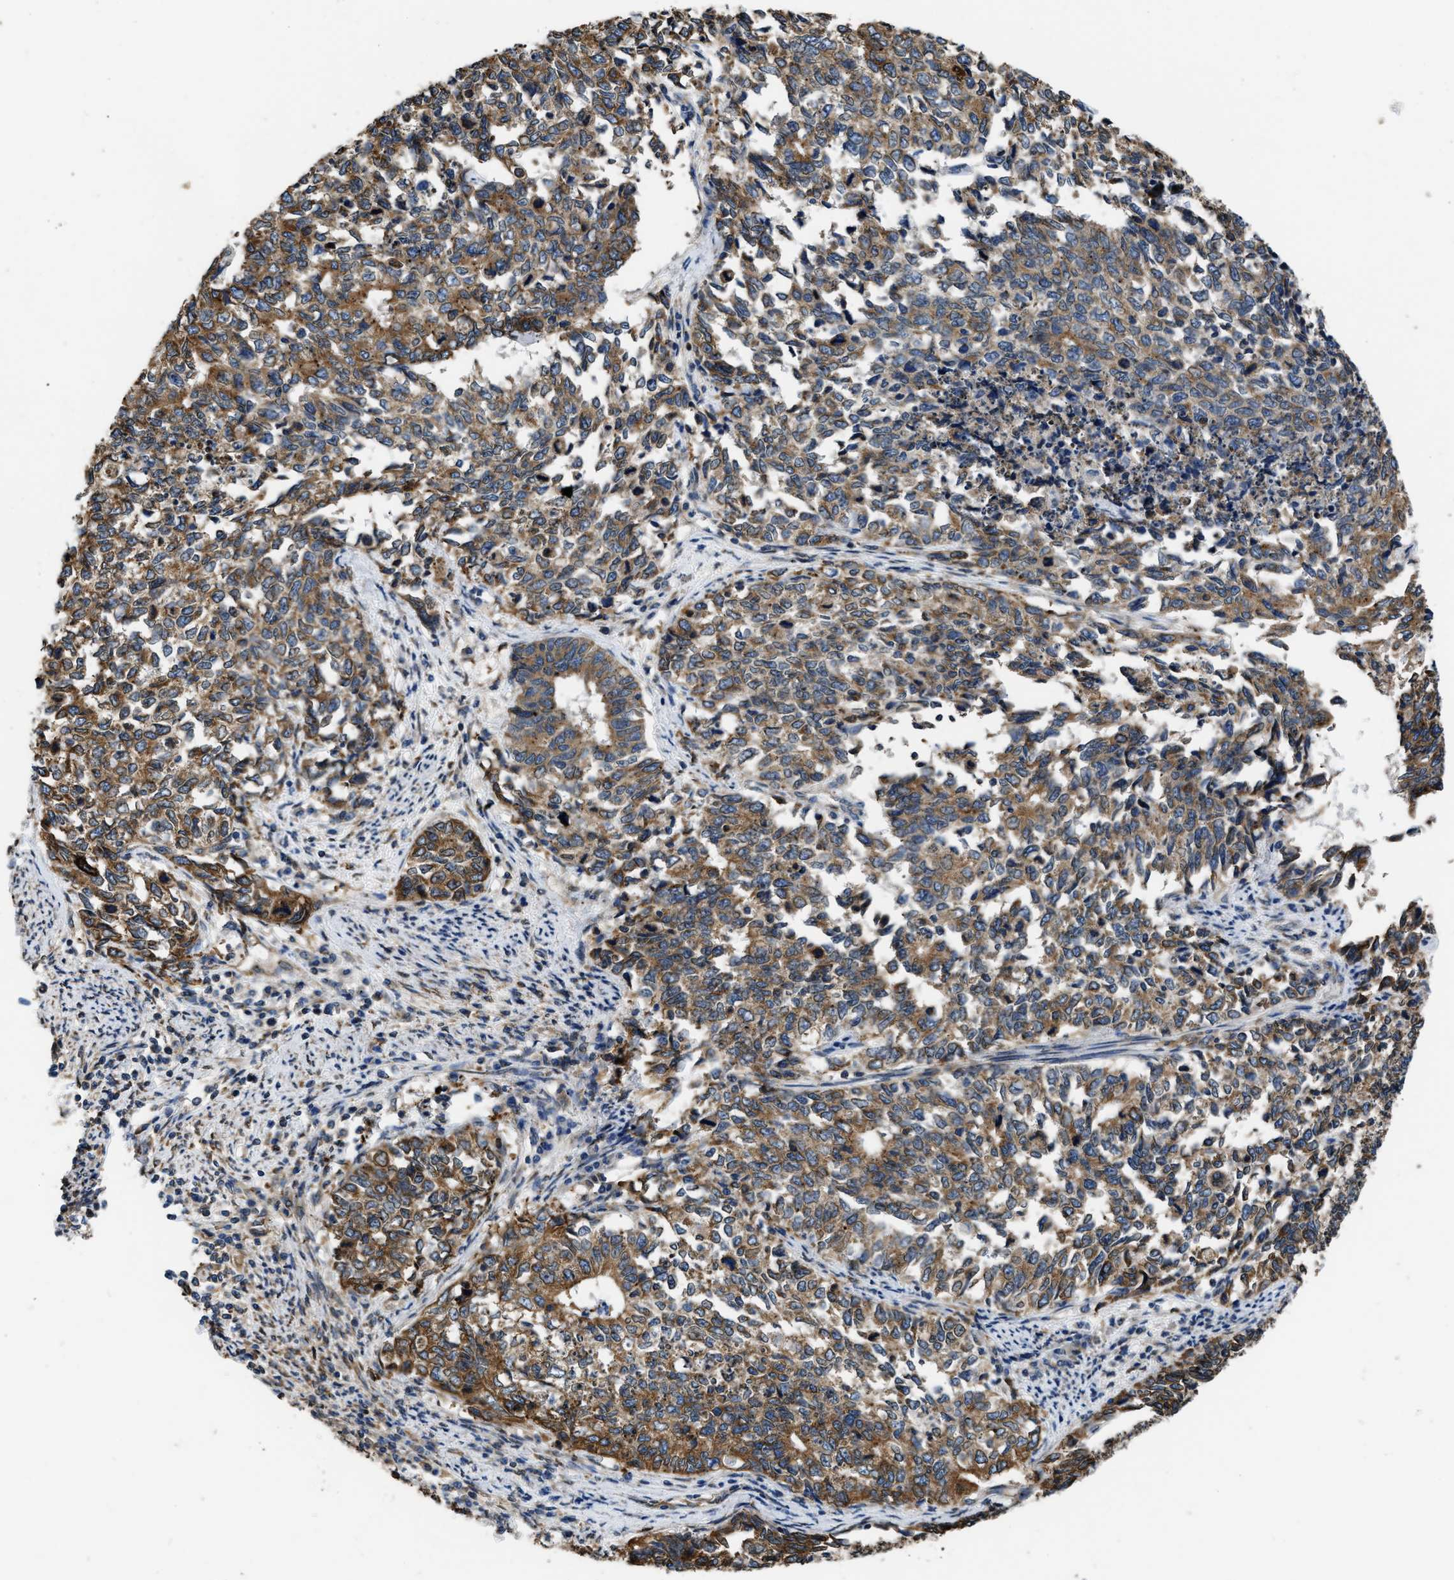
{"staining": {"intensity": "moderate", "quantity": ">75%", "location": "cytoplasmic/membranous"}, "tissue": "cervical cancer", "cell_type": "Tumor cells", "image_type": "cancer", "snomed": [{"axis": "morphology", "description": "Squamous cell carcinoma, NOS"}, {"axis": "topography", "description": "Cervix"}], "caption": "A brown stain highlights moderate cytoplasmic/membranous expression of a protein in squamous cell carcinoma (cervical) tumor cells.", "gene": "ARL6IP5", "patient": {"sex": "female", "age": 63}}